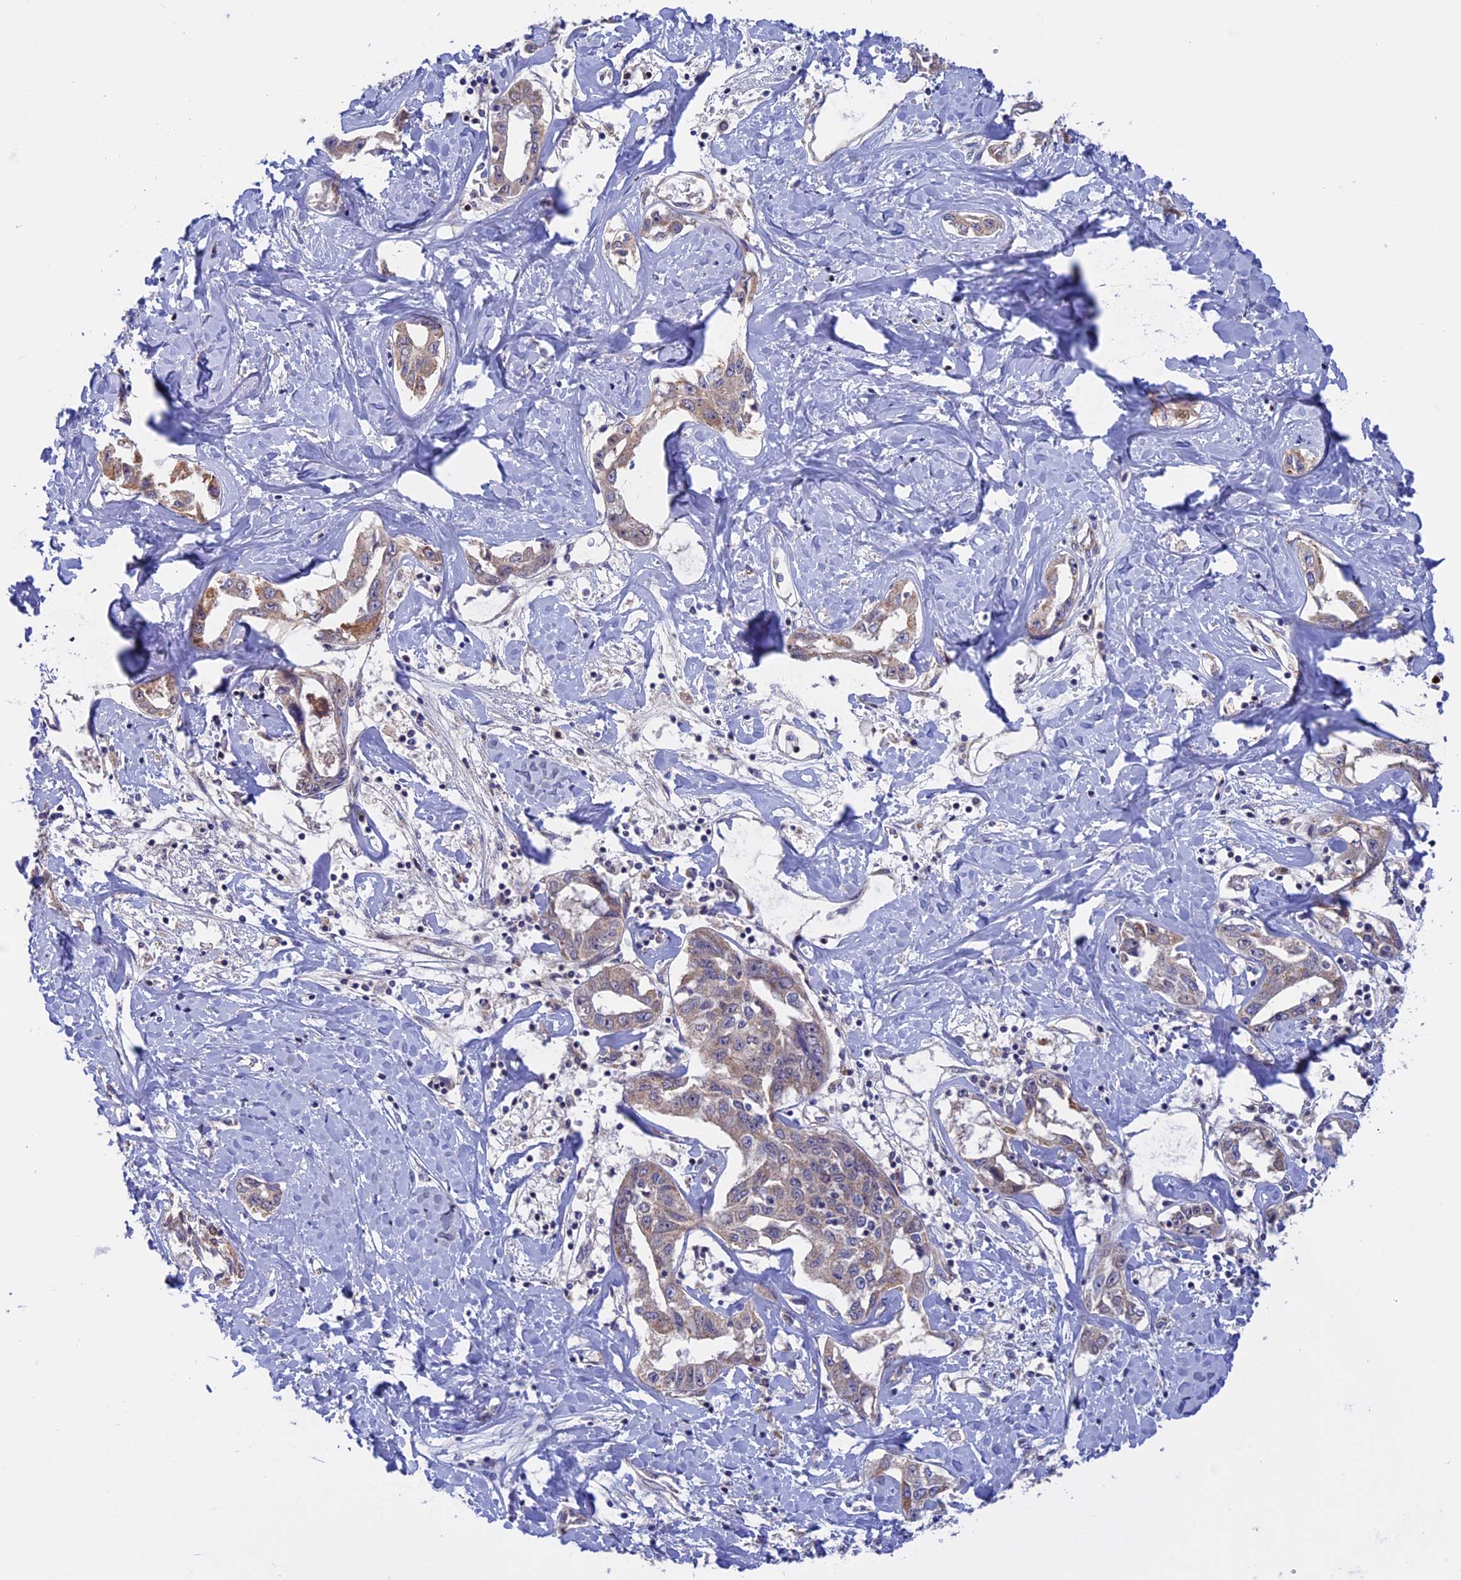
{"staining": {"intensity": "weak", "quantity": ">75%", "location": "cytoplasmic/membranous"}, "tissue": "liver cancer", "cell_type": "Tumor cells", "image_type": "cancer", "snomed": [{"axis": "morphology", "description": "Cholangiocarcinoma"}, {"axis": "topography", "description": "Liver"}], "caption": "Immunohistochemical staining of cholangiocarcinoma (liver) reveals low levels of weak cytoplasmic/membranous staining in about >75% of tumor cells.", "gene": "ETFDH", "patient": {"sex": "male", "age": 59}}